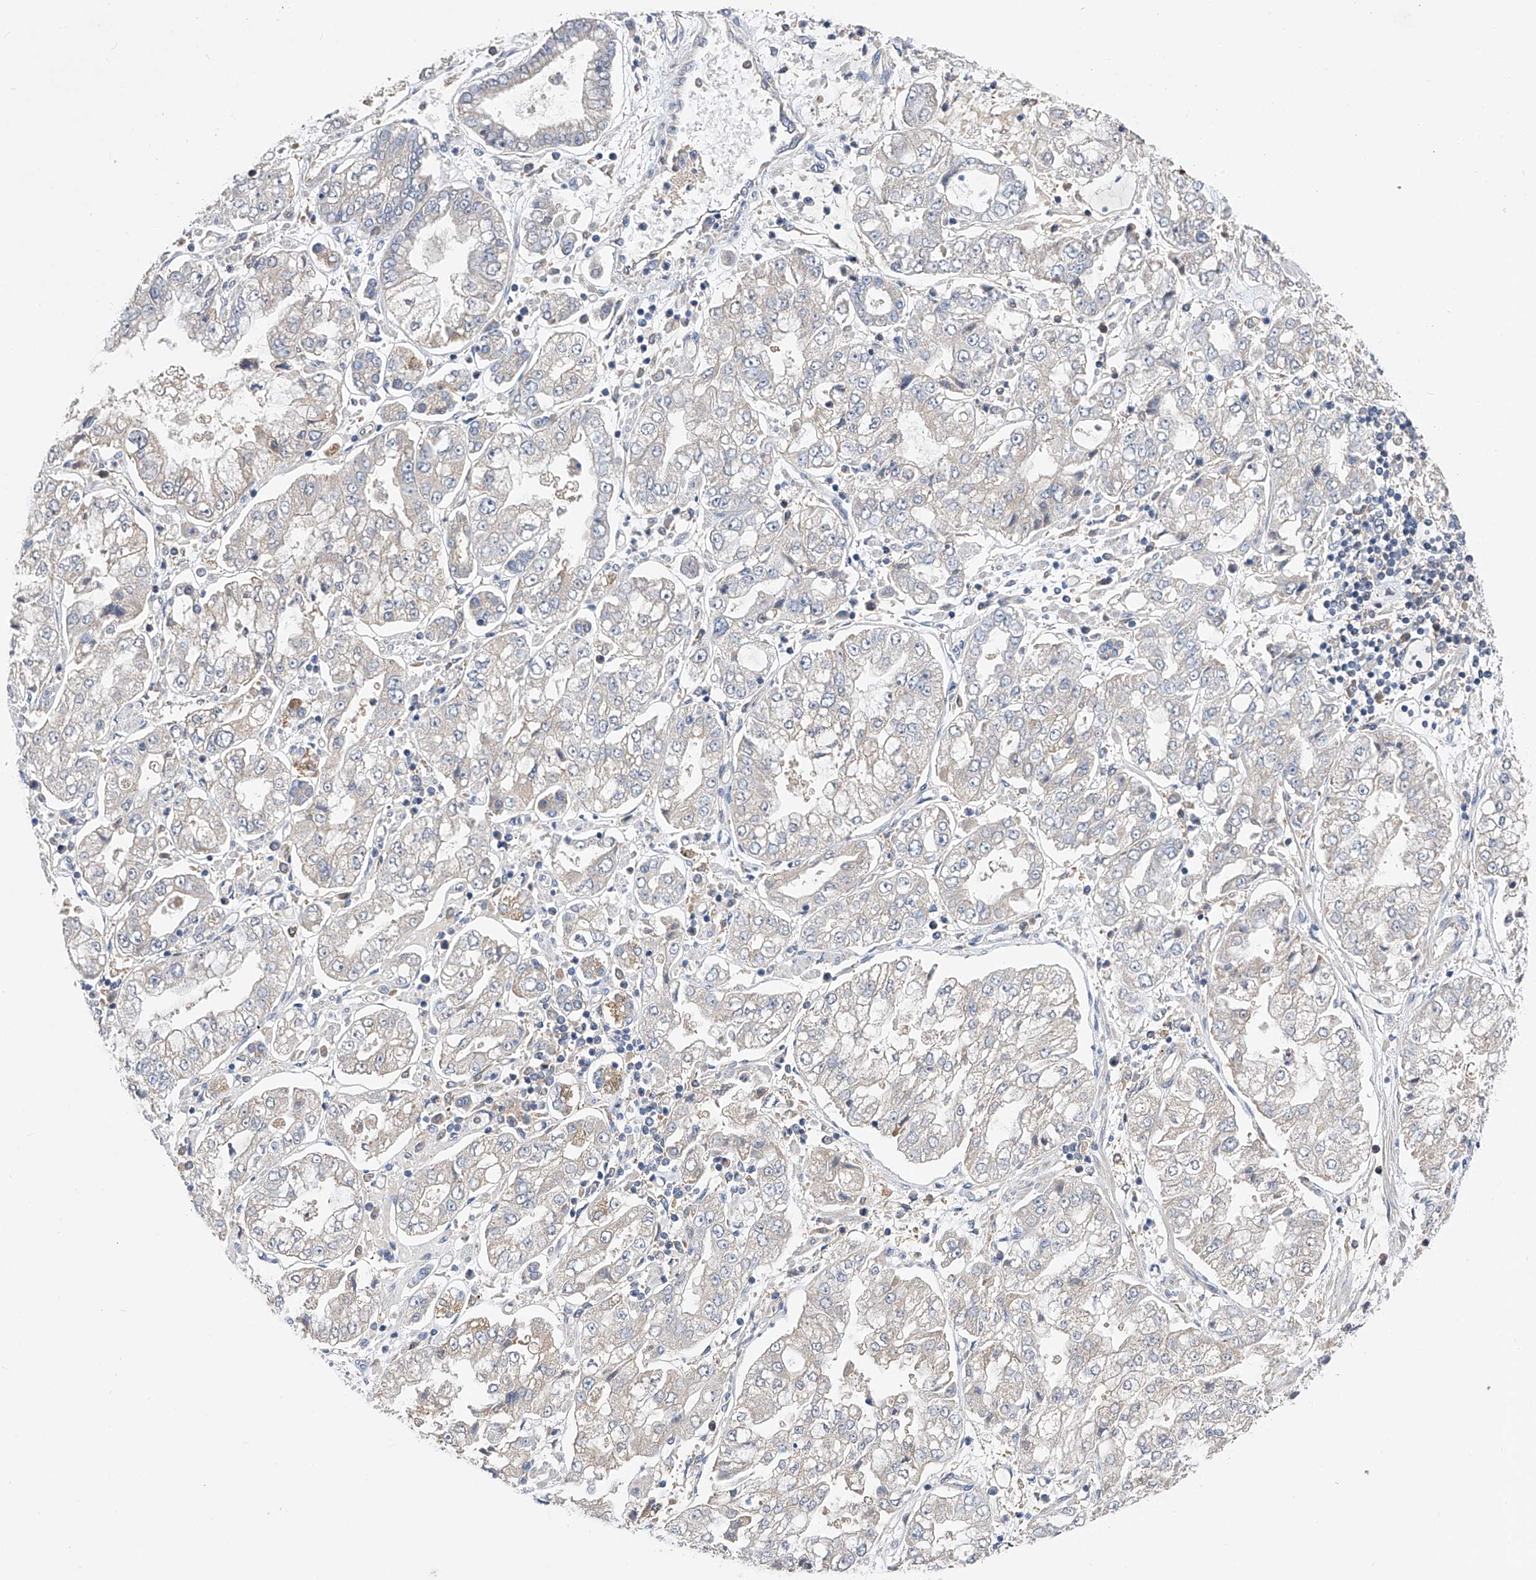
{"staining": {"intensity": "negative", "quantity": "none", "location": "none"}, "tissue": "stomach cancer", "cell_type": "Tumor cells", "image_type": "cancer", "snomed": [{"axis": "morphology", "description": "Adenocarcinoma, NOS"}, {"axis": "topography", "description": "Stomach"}], "caption": "Immunohistochemistry (IHC) histopathology image of human stomach cancer stained for a protein (brown), which exhibits no positivity in tumor cells.", "gene": "SPATA20", "patient": {"sex": "male", "age": 76}}